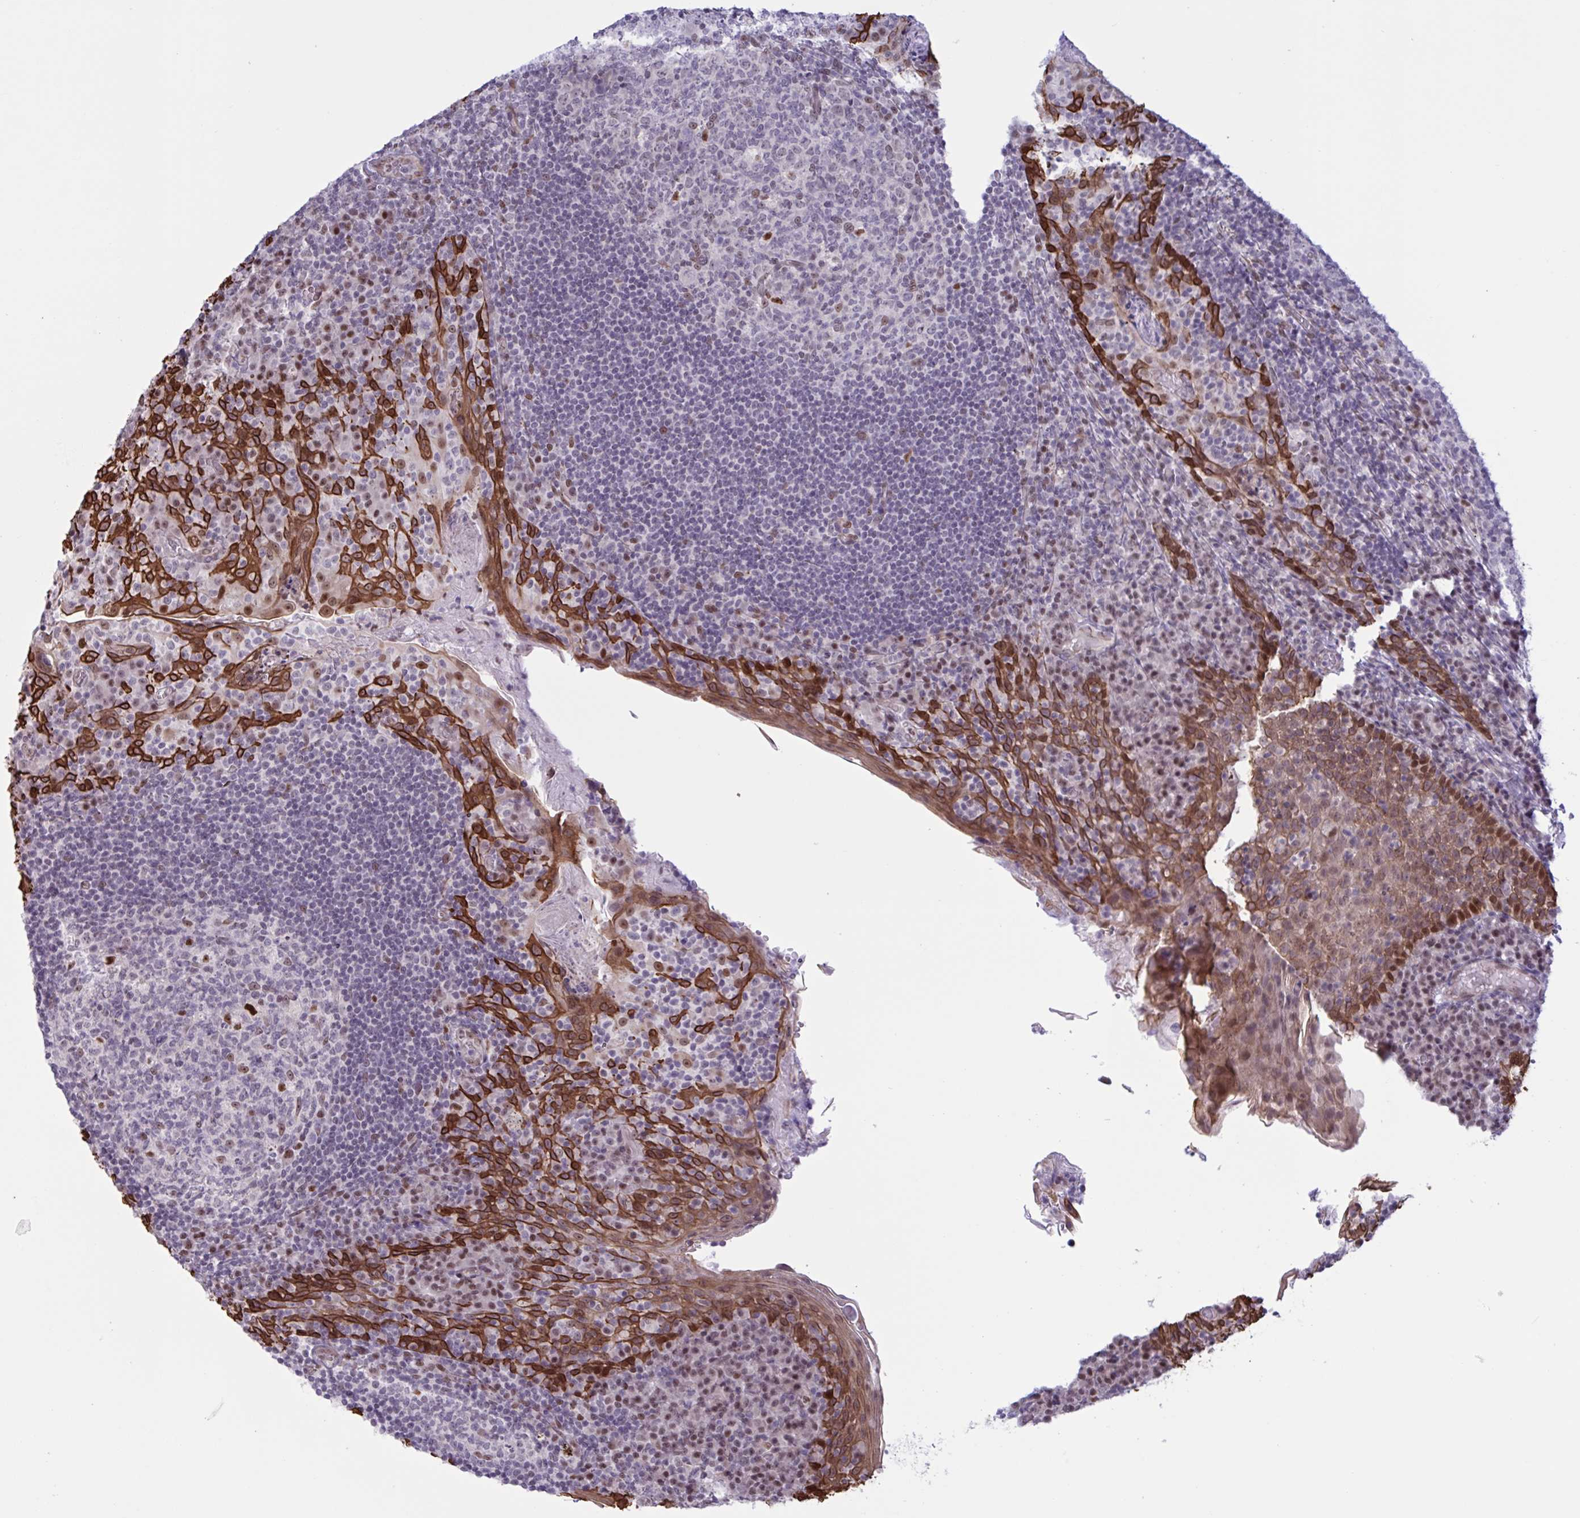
{"staining": {"intensity": "moderate", "quantity": "<25%", "location": "nuclear"}, "tissue": "tonsil", "cell_type": "Germinal center cells", "image_type": "normal", "snomed": [{"axis": "morphology", "description": "Normal tissue, NOS"}, {"axis": "topography", "description": "Tonsil"}], "caption": "Immunohistochemistry of benign tonsil shows low levels of moderate nuclear expression in about <25% of germinal center cells.", "gene": "PRMT6", "patient": {"sex": "male", "age": 17}}